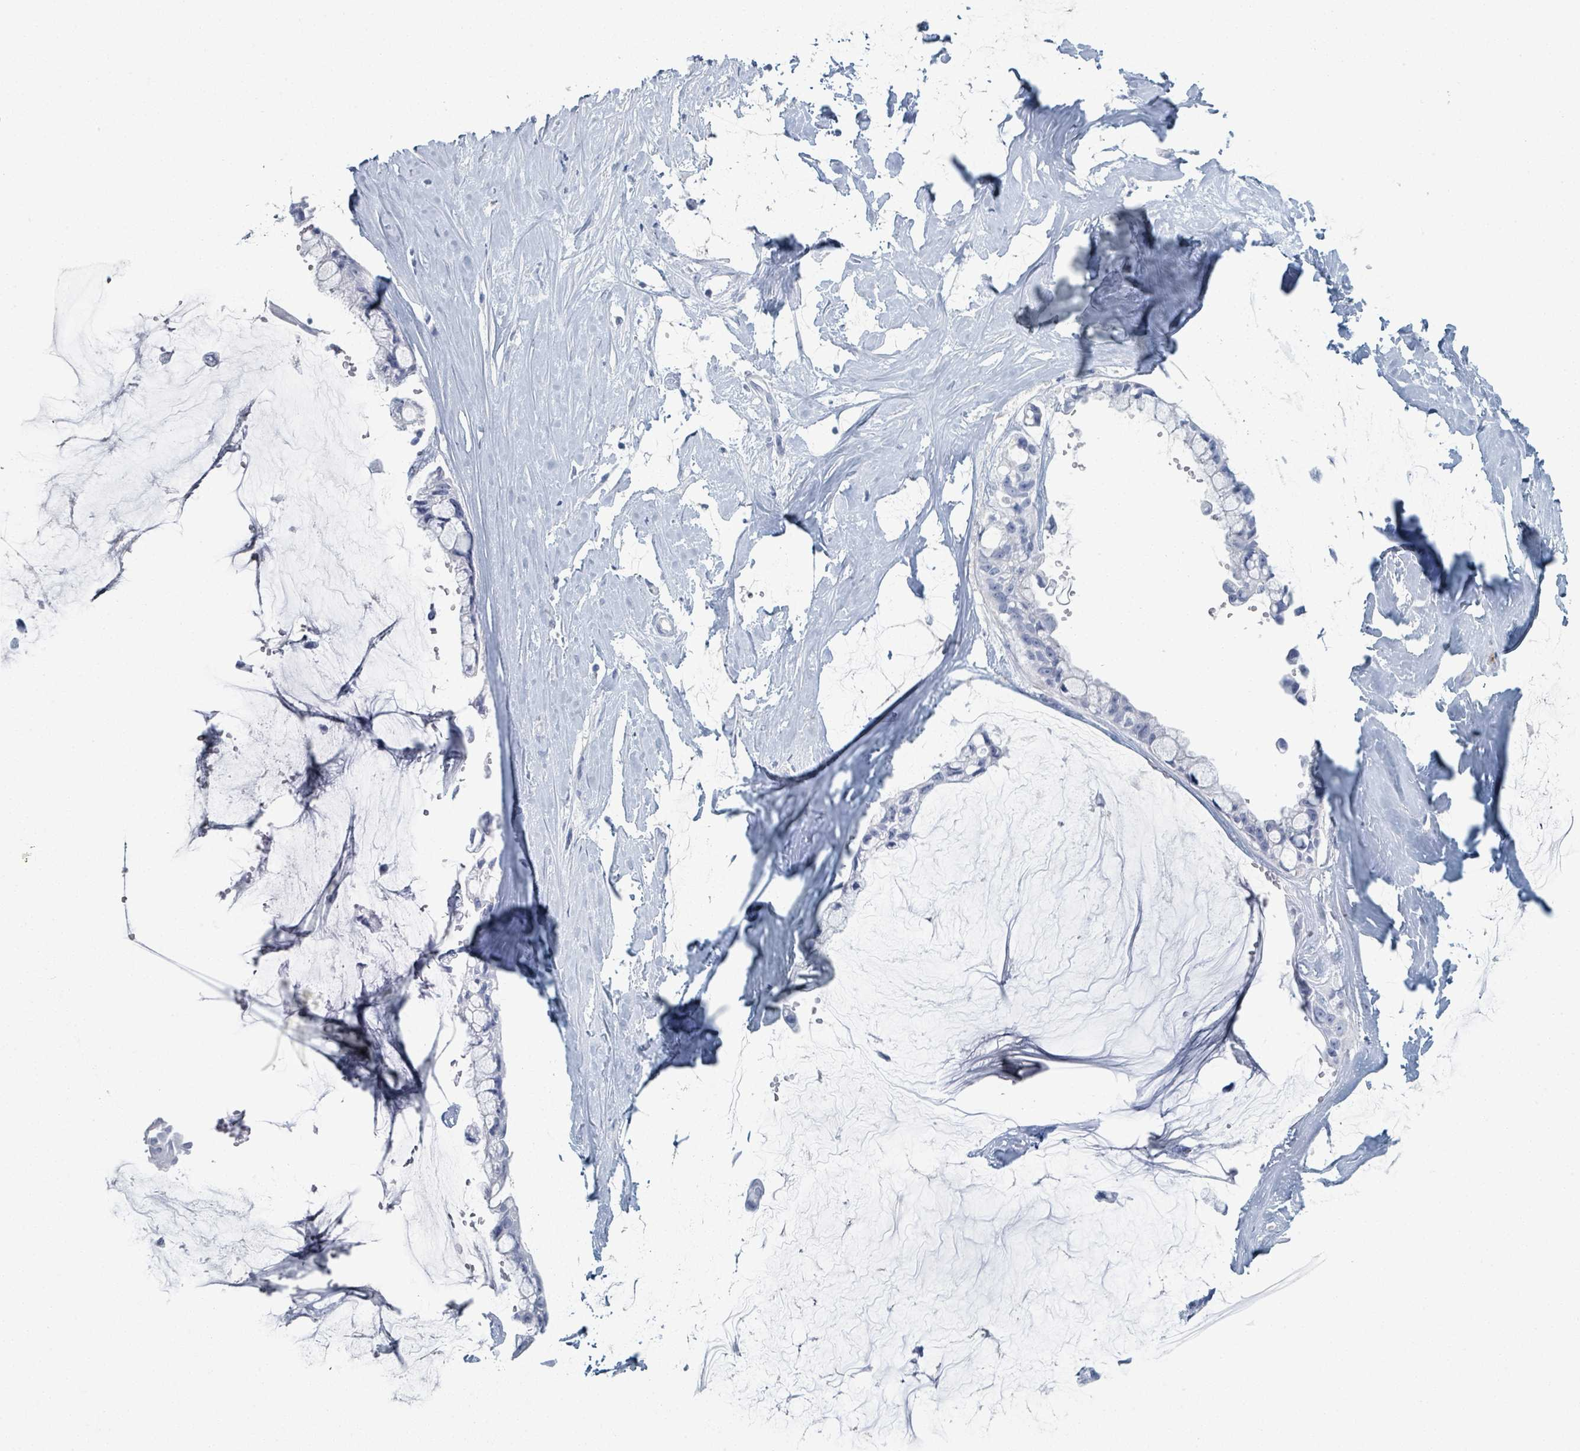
{"staining": {"intensity": "negative", "quantity": "none", "location": "none"}, "tissue": "ovarian cancer", "cell_type": "Tumor cells", "image_type": "cancer", "snomed": [{"axis": "morphology", "description": "Cystadenocarcinoma, mucinous, NOS"}, {"axis": "topography", "description": "Ovary"}], "caption": "Tumor cells are negative for brown protein staining in ovarian cancer.", "gene": "DEFA4", "patient": {"sex": "female", "age": 39}}